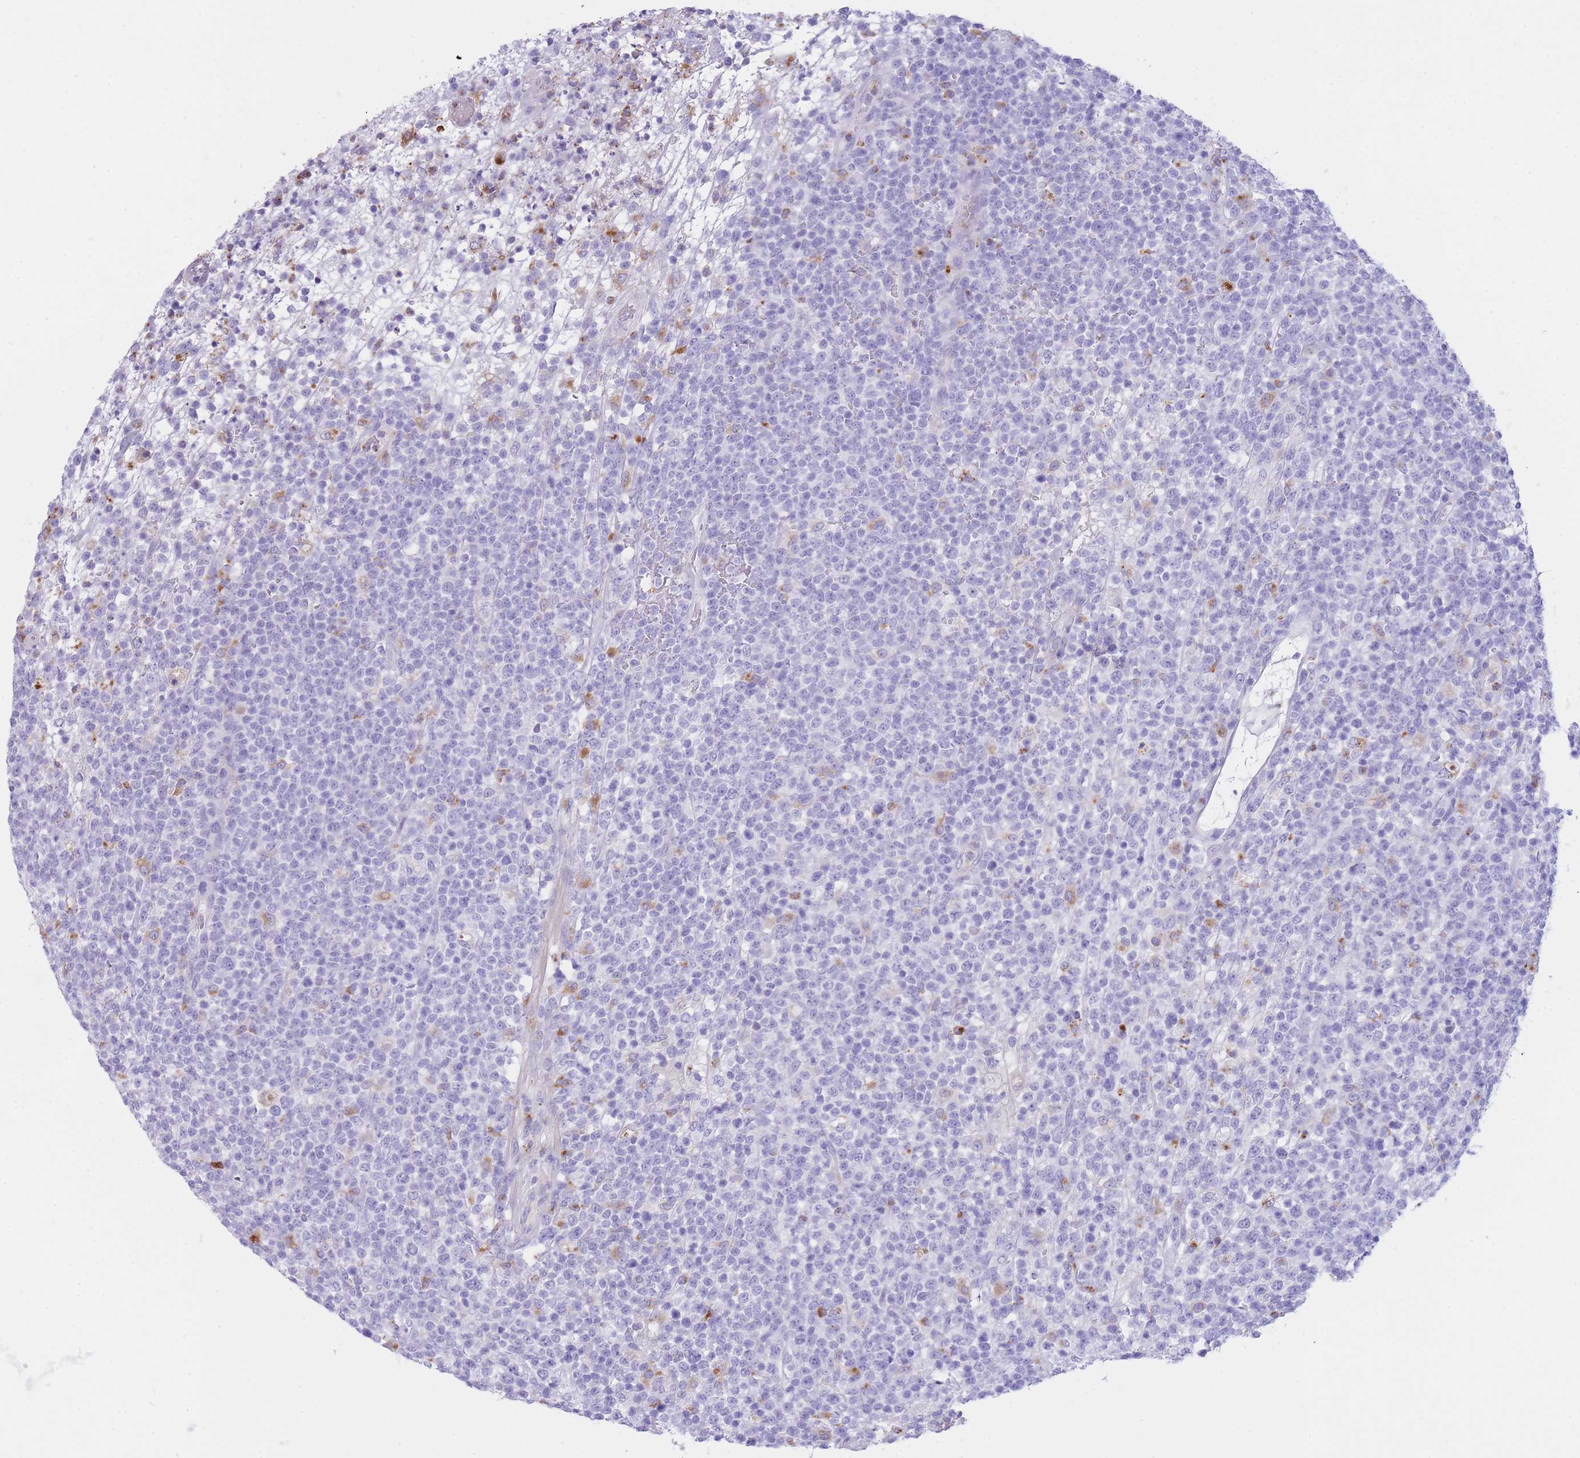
{"staining": {"intensity": "negative", "quantity": "none", "location": "none"}, "tissue": "lymphoma", "cell_type": "Tumor cells", "image_type": "cancer", "snomed": [{"axis": "morphology", "description": "Malignant lymphoma, non-Hodgkin's type, High grade"}, {"axis": "topography", "description": "Colon"}], "caption": "This histopathology image is of lymphoma stained with immunohistochemistry to label a protein in brown with the nuclei are counter-stained blue. There is no expression in tumor cells.", "gene": "PLBD1", "patient": {"sex": "female", "age": 53}}